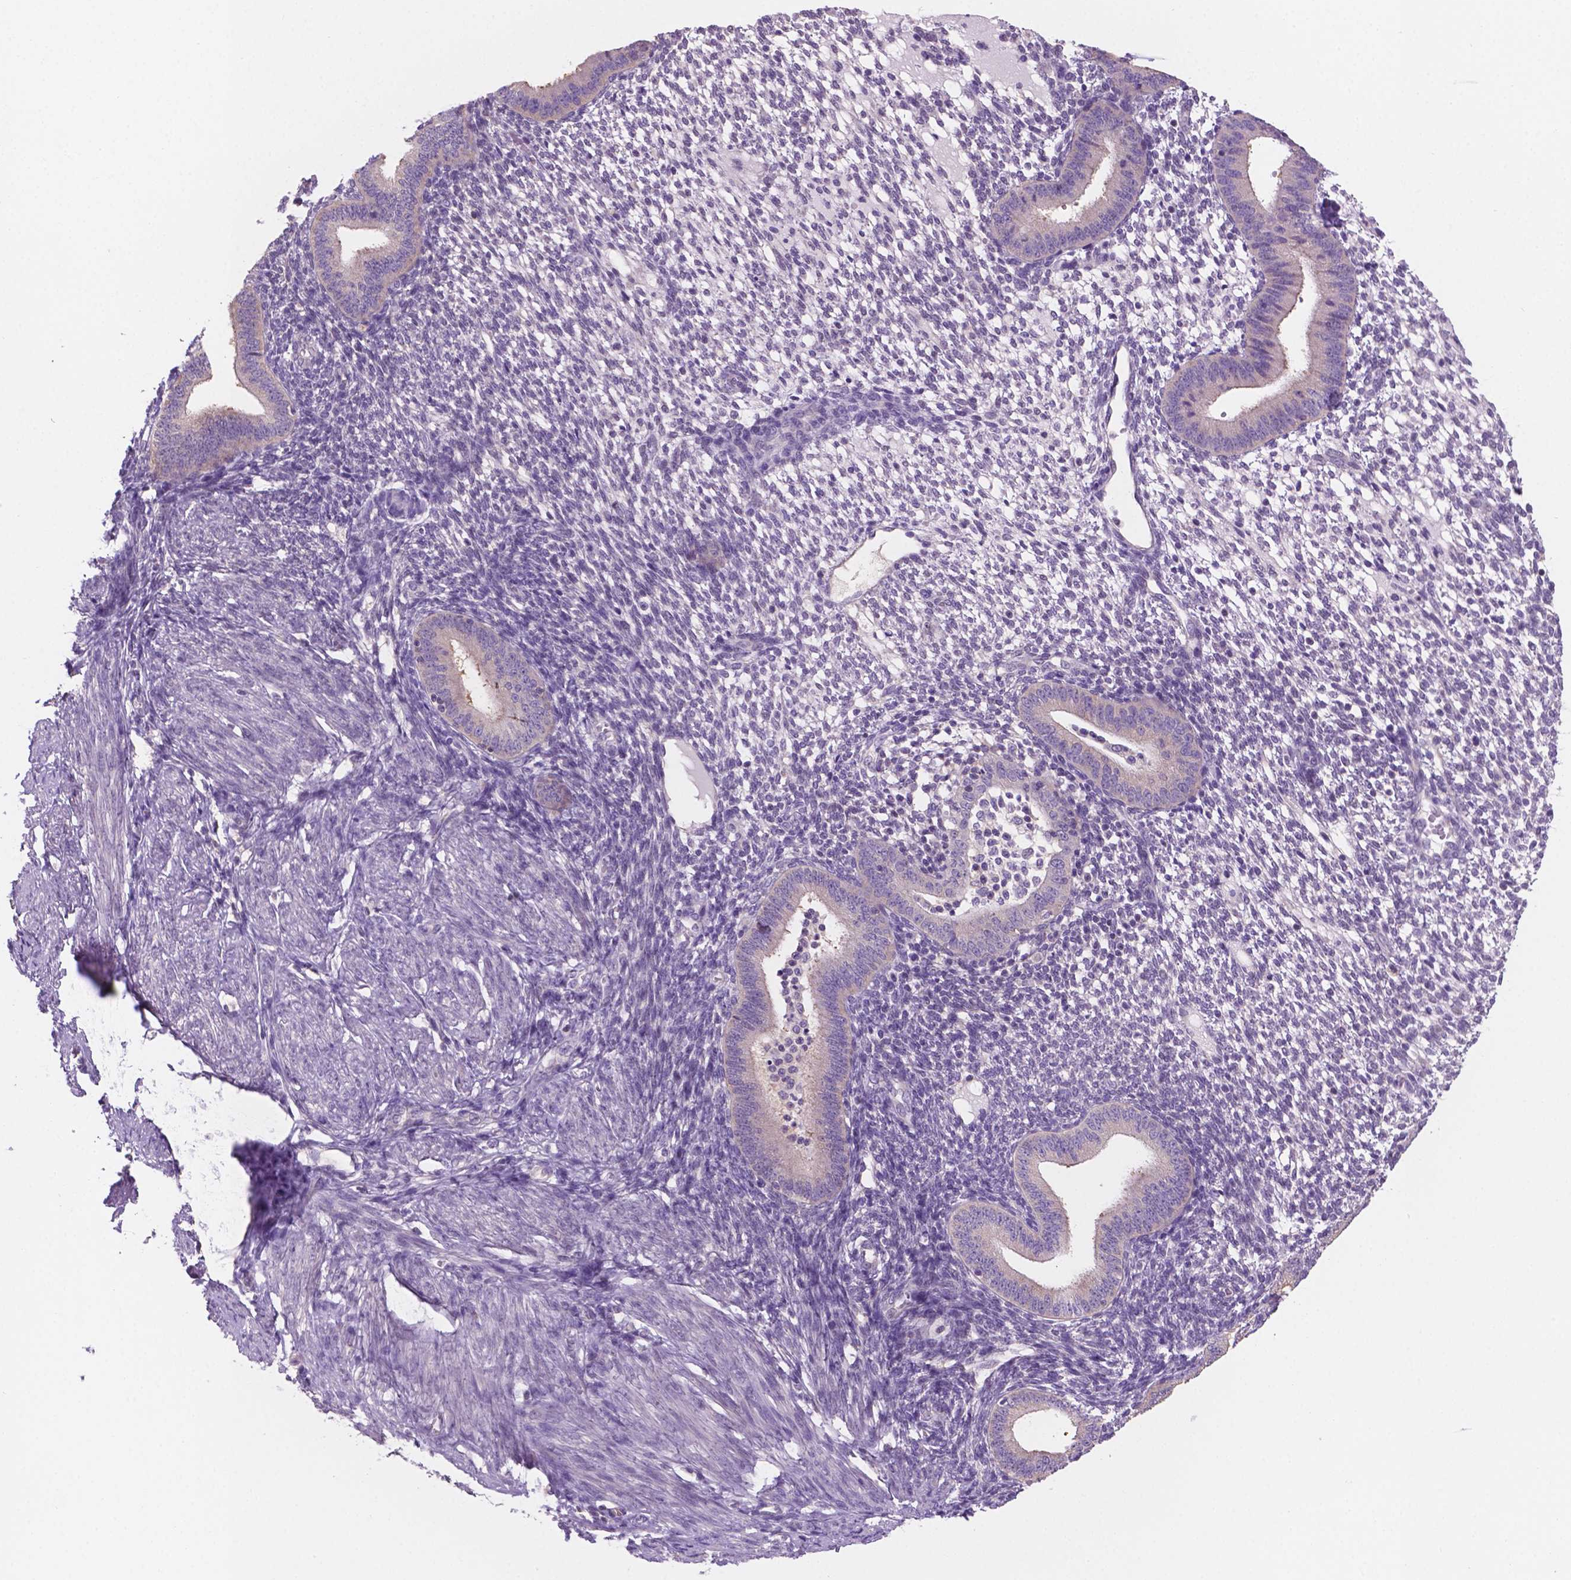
{"staining": {"intensity": "negative", "quantity": "none", "location": "none"}, "tissue": "endometrium", "cell_type": "Cells in endometrial stroma", "image_type": "normal", "snomed": [{"axis": "morphology", "description": "Normal tissue, NOS"}, {"axis": "topography", "description": "Endometrium"}], "caption": "Endometrium was stained to show a protein in brown. There is no significant positivity in cells in endometrial stroma. (DAB IHC, high magnification).", "gene": "SBSN", "patient": {"sex": "female", "age": 40}}